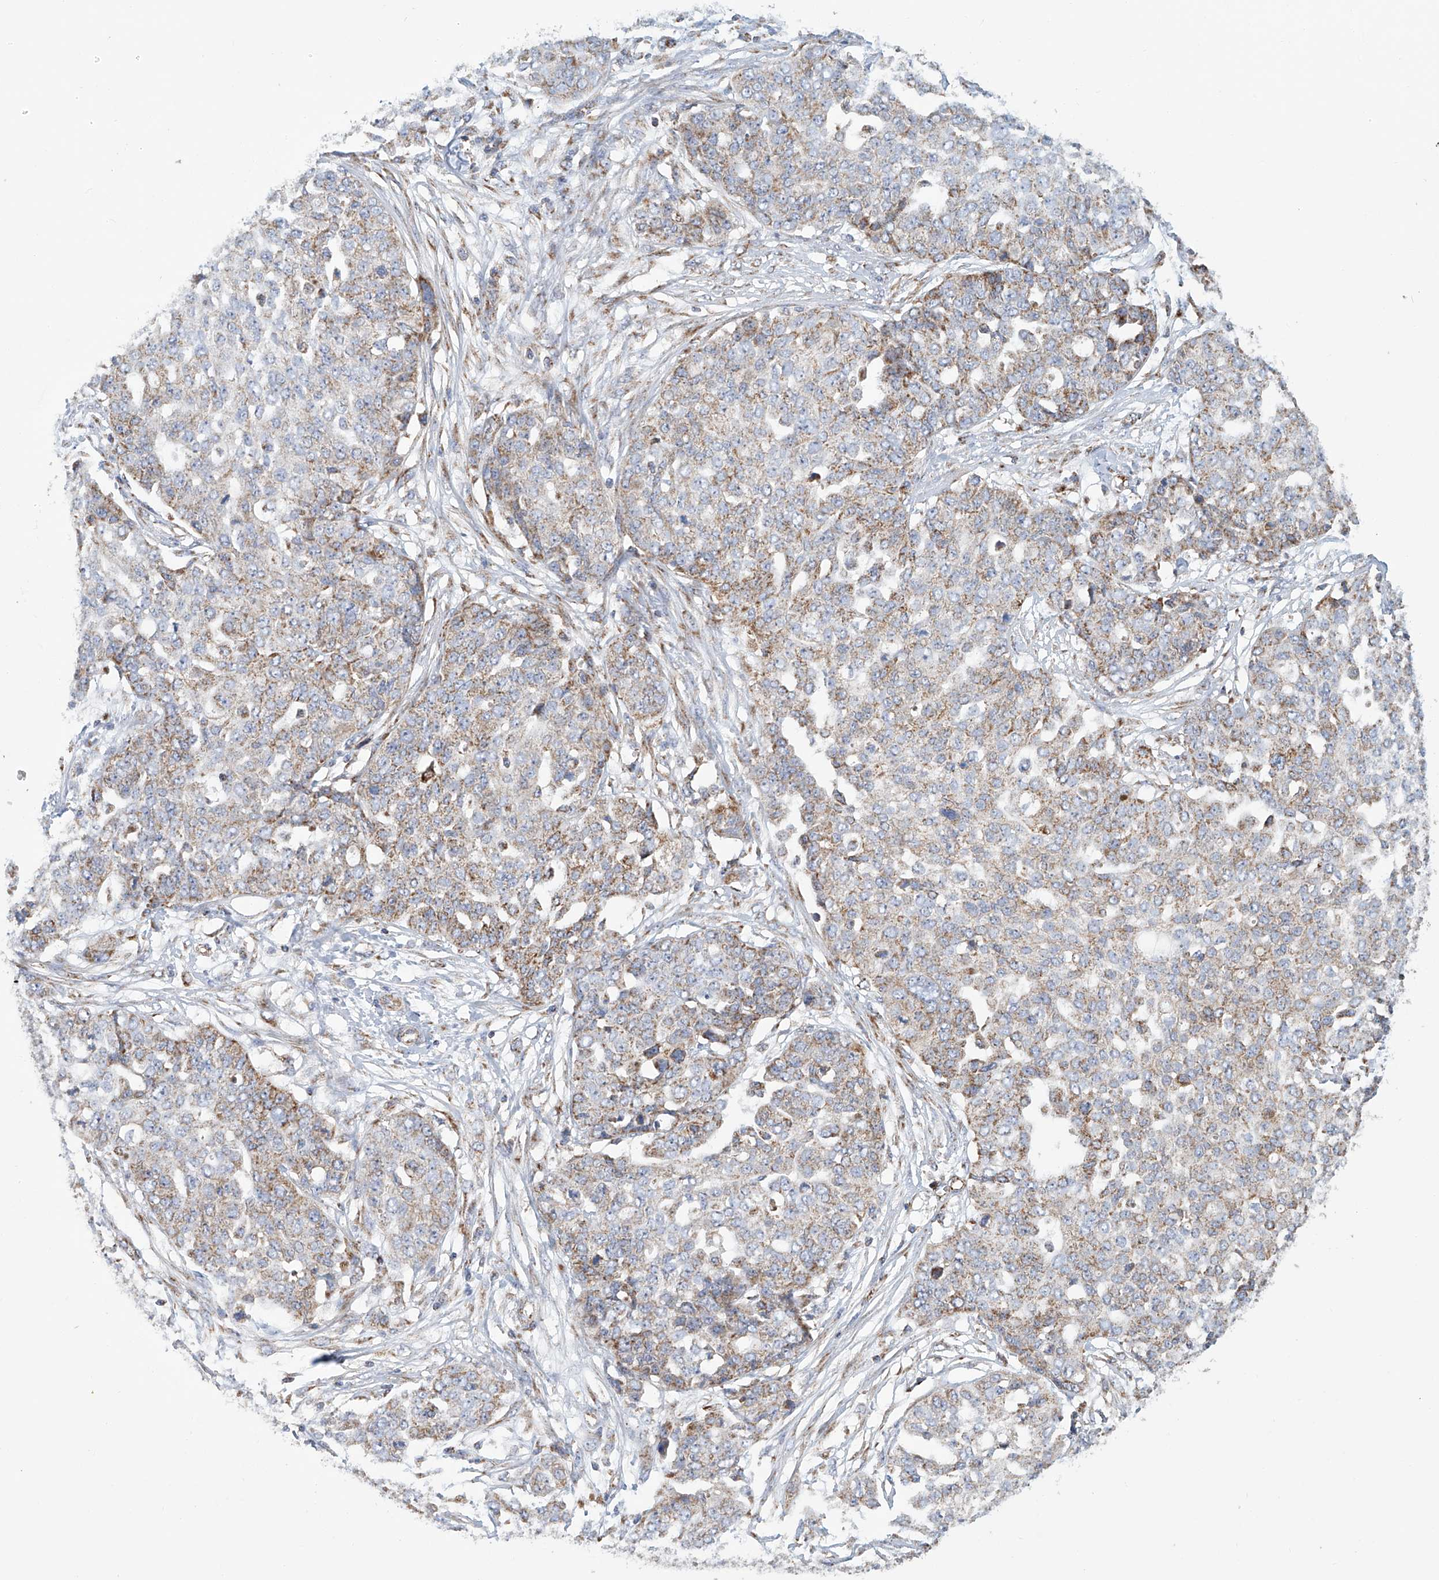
{"staining": {"intensity": "weak", "quantity": ">75%", "location": "cytoplasmic/membranous"}, "tissue": "ovarian cancer", "cell_type": "Tumor cells", "image_type": "cancer", "snomed": [{"axis": "morphology", "description": "Cystadenocarcinoma, serous, NOS"}, {"axis": "topography", "description": "Soft tissue"}, {"axis": "topography", "description": "Ovary"}], "caption": "DAB (3,3'-diaminobenzidine) immunohistochemical staining of ovarian cancer (serous cystadenocarcinoma) demonstrates weak cytoplasmic/membranous protein staining in approximately >75% of tumor cells.", "gene": "MCL1", "patient": {"sex": "female", "age": 57}}